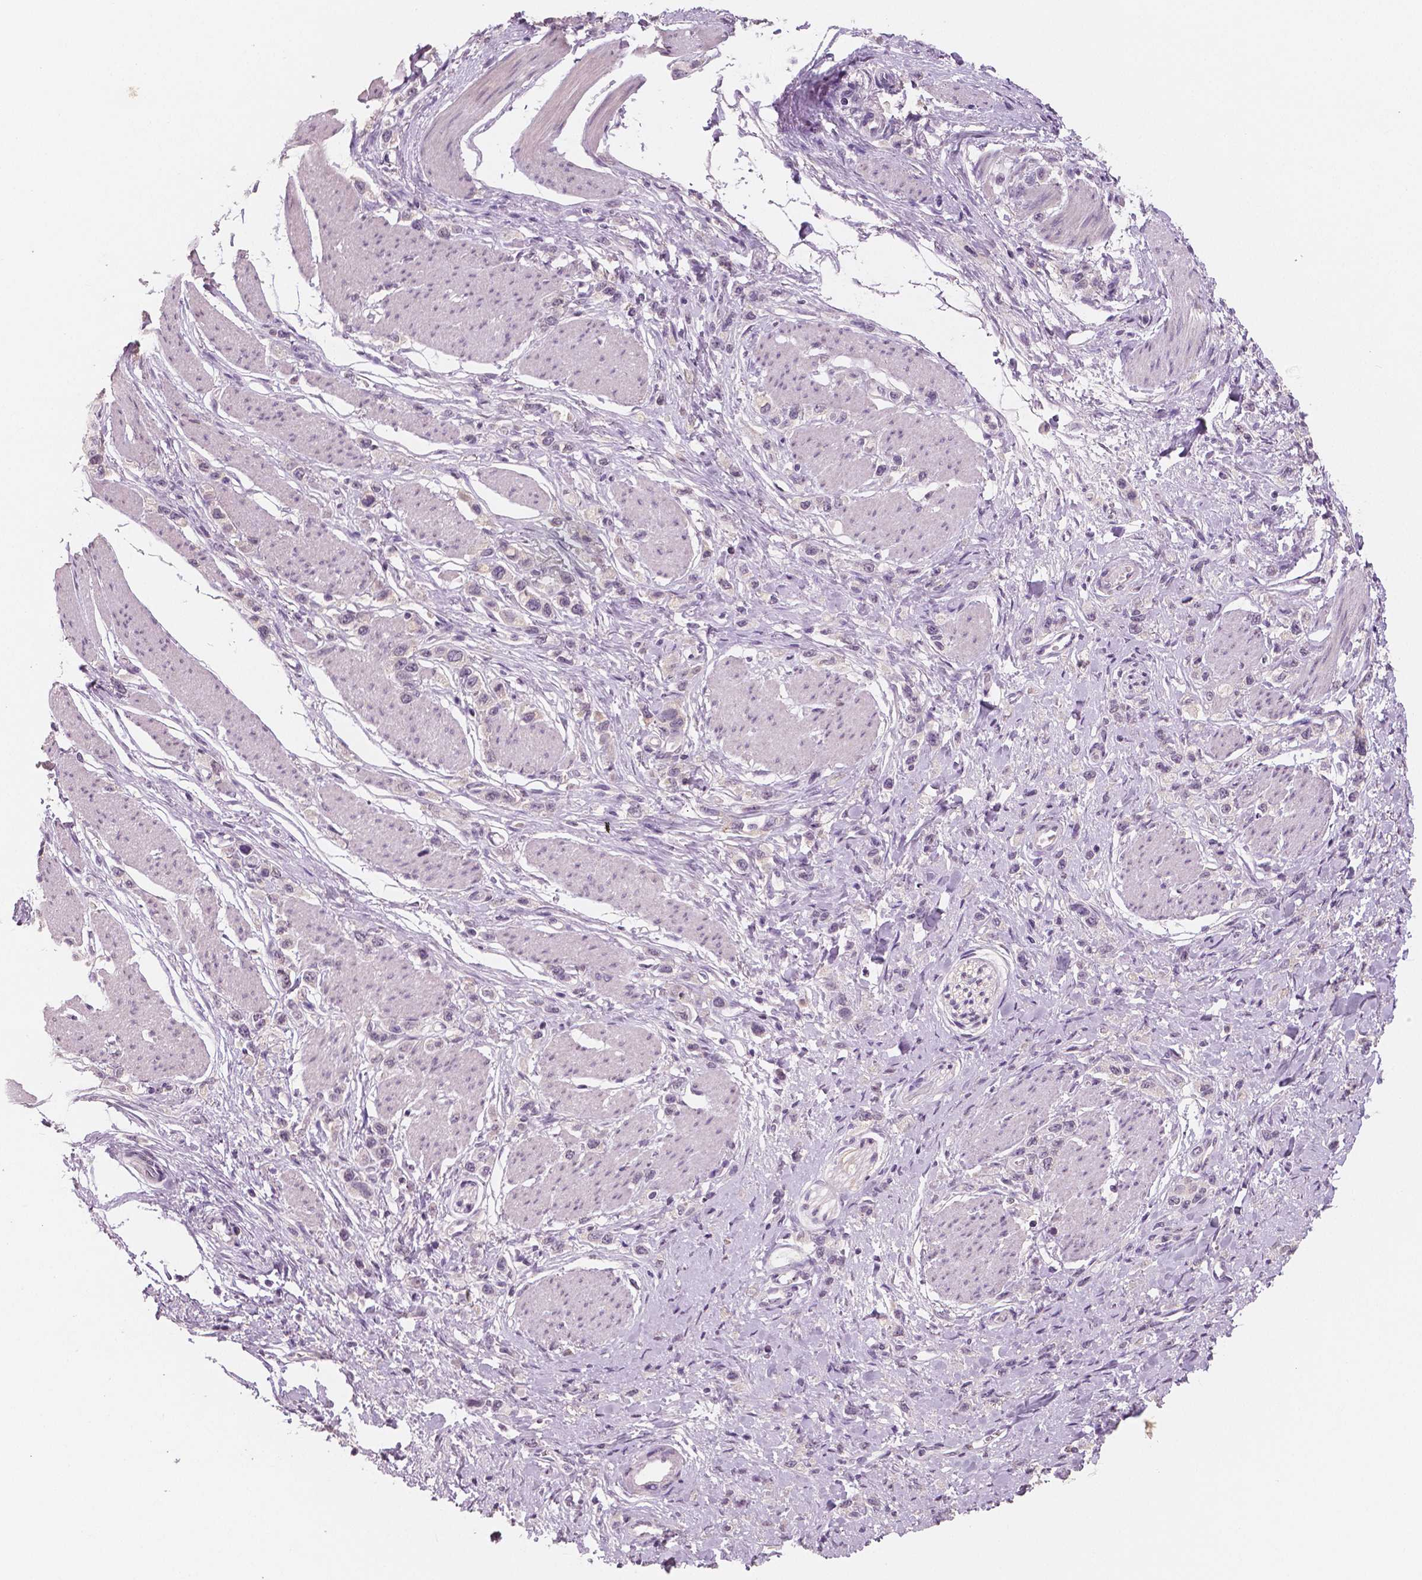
{"staining": {"intensity": "negative", "quantity": "none", "location": "none"}, "tissue": "stomach cancer", "cell_type": "Tumor cells", "image_type": "cancer", "snomed": [{"axis": "morphology", "description": "Adenocarcinoma, NOS"}, {"axis": "topography", "description": "Stomach"}], "caption": "A high-resolution micrograph shows immunohistochemistry staining of stomach cancer (adenocarcinoma), which shows no significant positivity in tumor cells.", "gene": "NECAB1", "patient": {"sex": "female", "age": 65}}